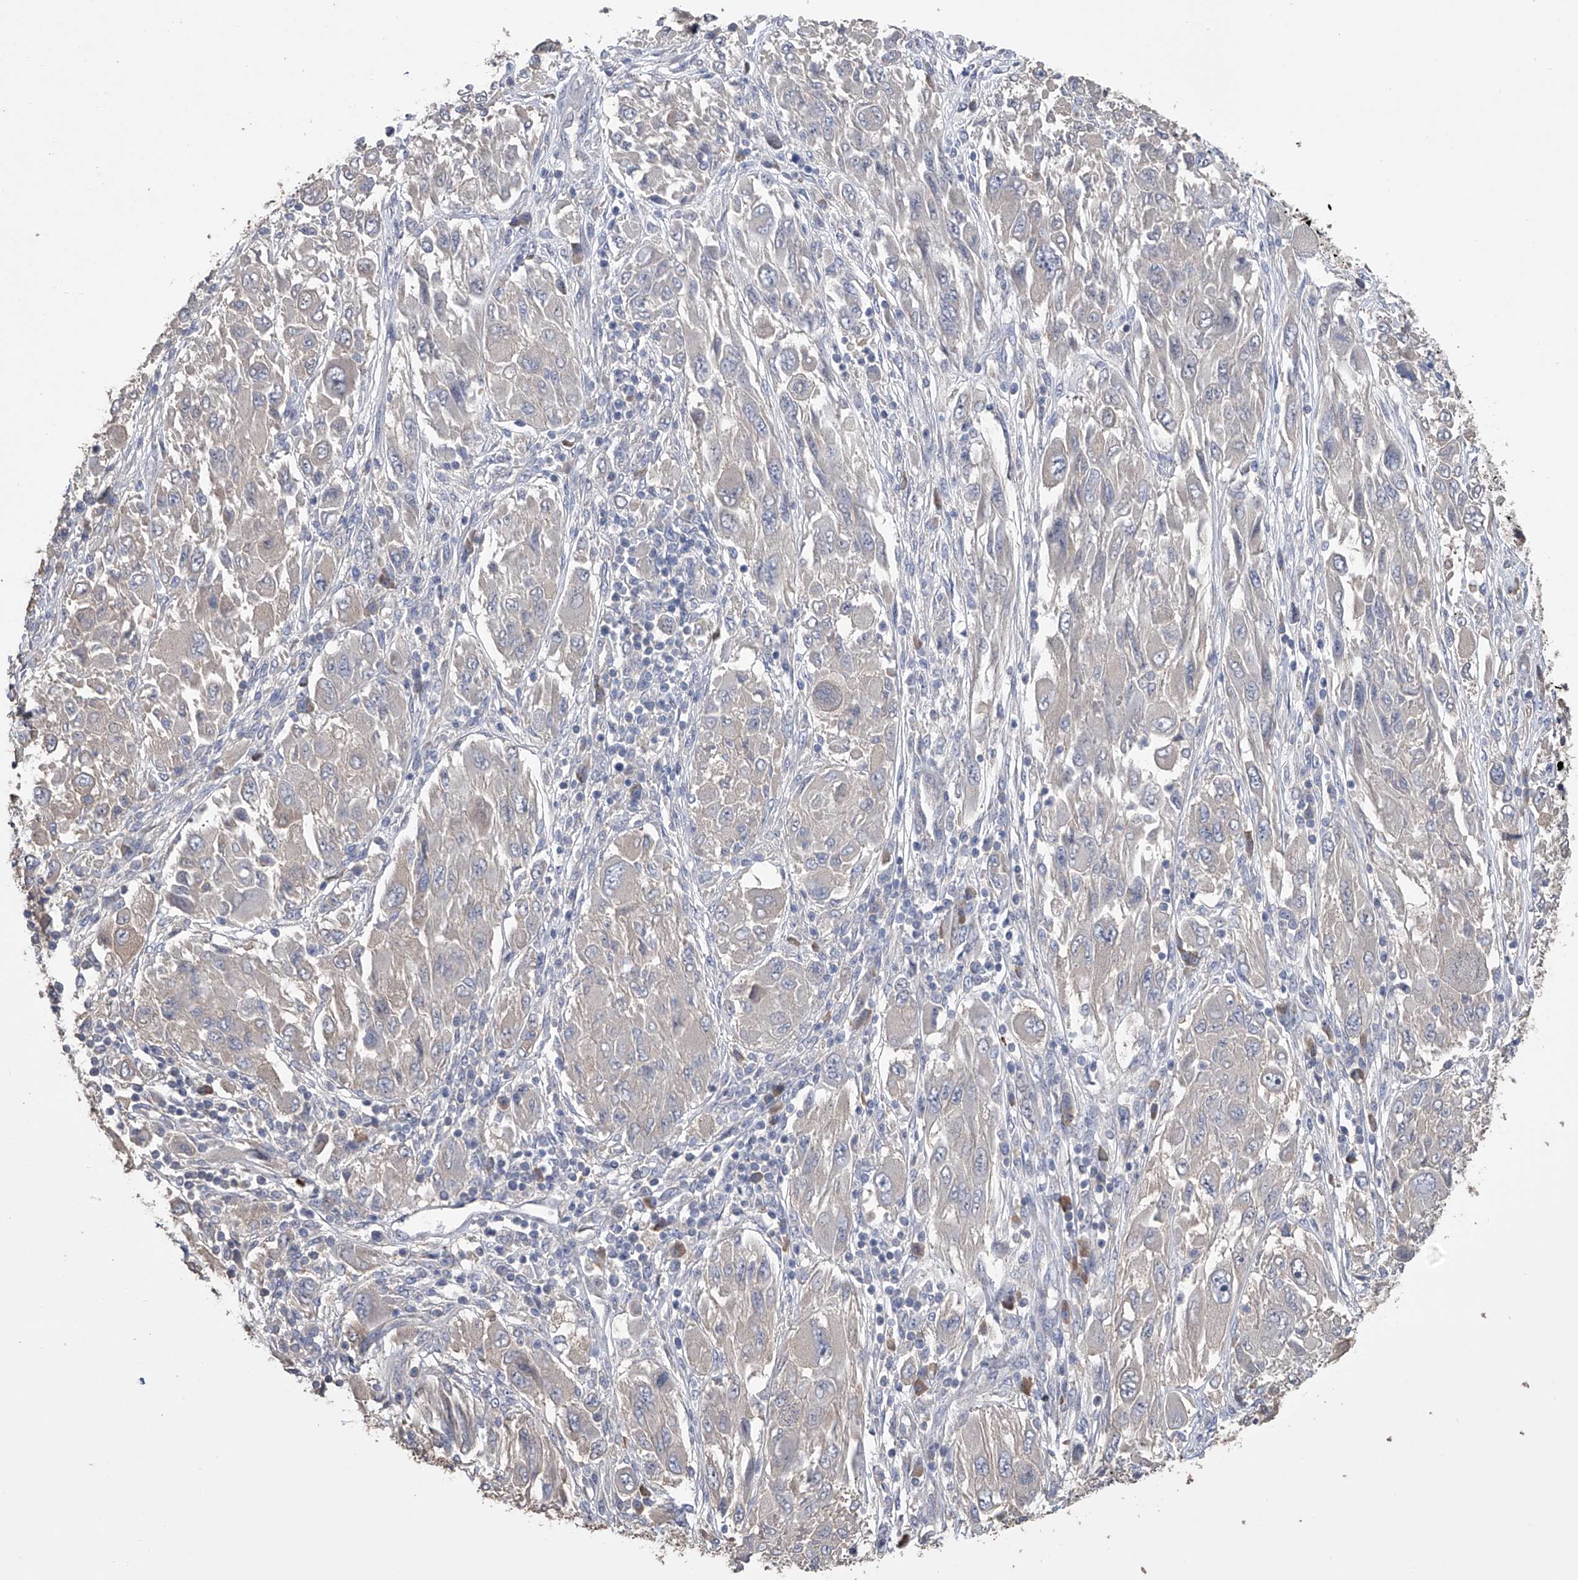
{"staining": {"intensity": "negative", "quantity": "none", "location": "none"}, "tissue": "melanoma", "cell_type": "Tumor cells", "image_type": "cancer", "snomed": [{"axis": "morphology", "description": "Malignant melanoma, NOS"}, {"axis": "topography", "description": "Skin"}], "caption": "DAB (3,3'-diaminobenzidine) immunohistochemical staining of human malignant melanoma shows no significant staining in tumor cells.", "gene": "ZNF343", "patient": {"sex": "female", "age": 91}}